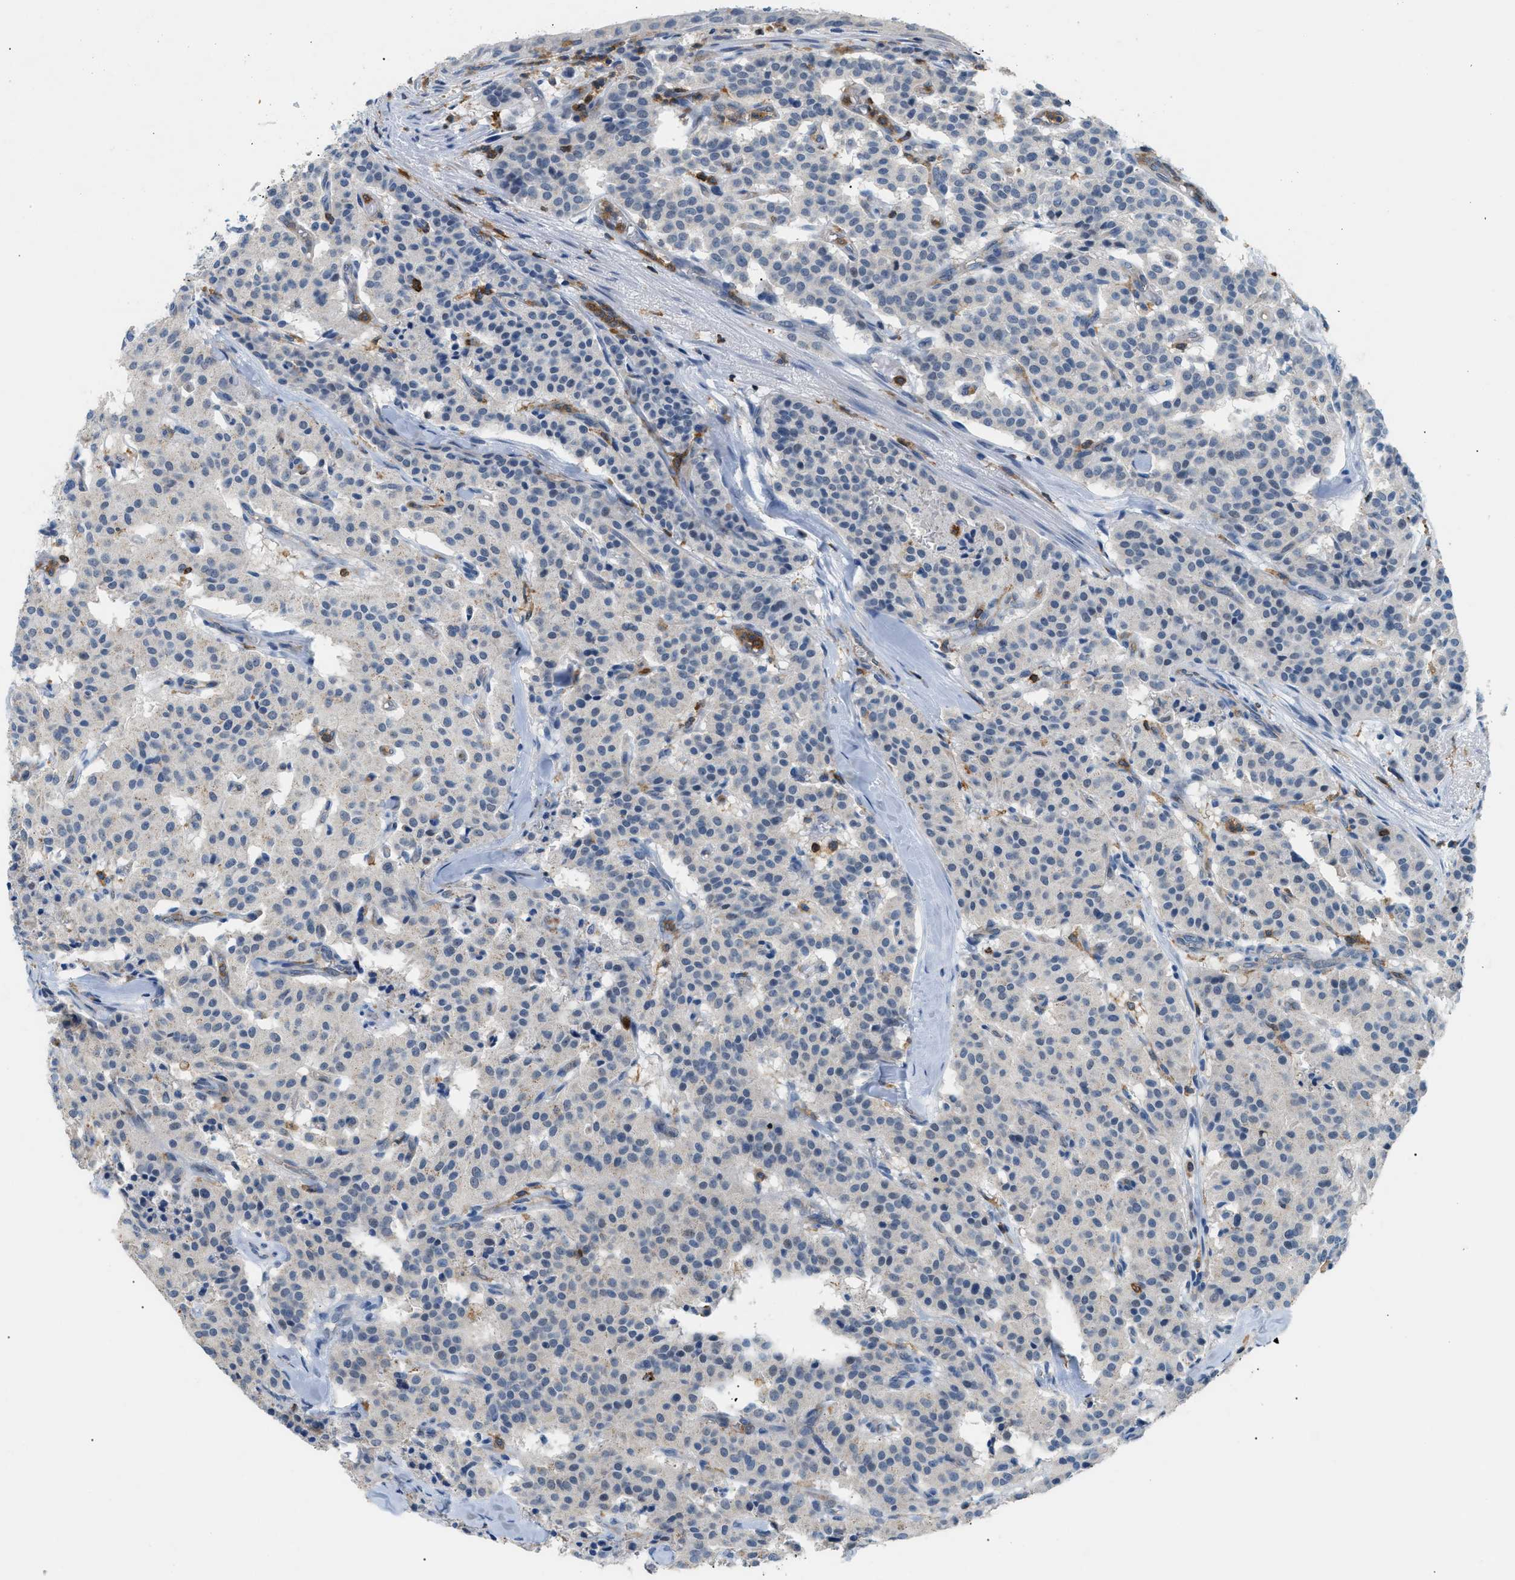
{"staining": {"intensity": "negative", "quantity": "none", "location": "none"}, "tissue": "carcinoid", "cell_type": "Tumor cells", "image_type": "cancer", "snomed": [{"axis": "morphology", "description": "Carcinoid, malignant, NOS"}, {"axis": "topography", "description": "Lung"}], "caption": "High power microscopy histopathology image of an immunohistochemistry micrograph of carcinoid, revealing no significant expression in tumor cells. (Immunohistochemistry (ihc), brightfield microscopy, high magnification).", "gene": "INPP5D", "patient": {"sex": "male", "age": 30}}